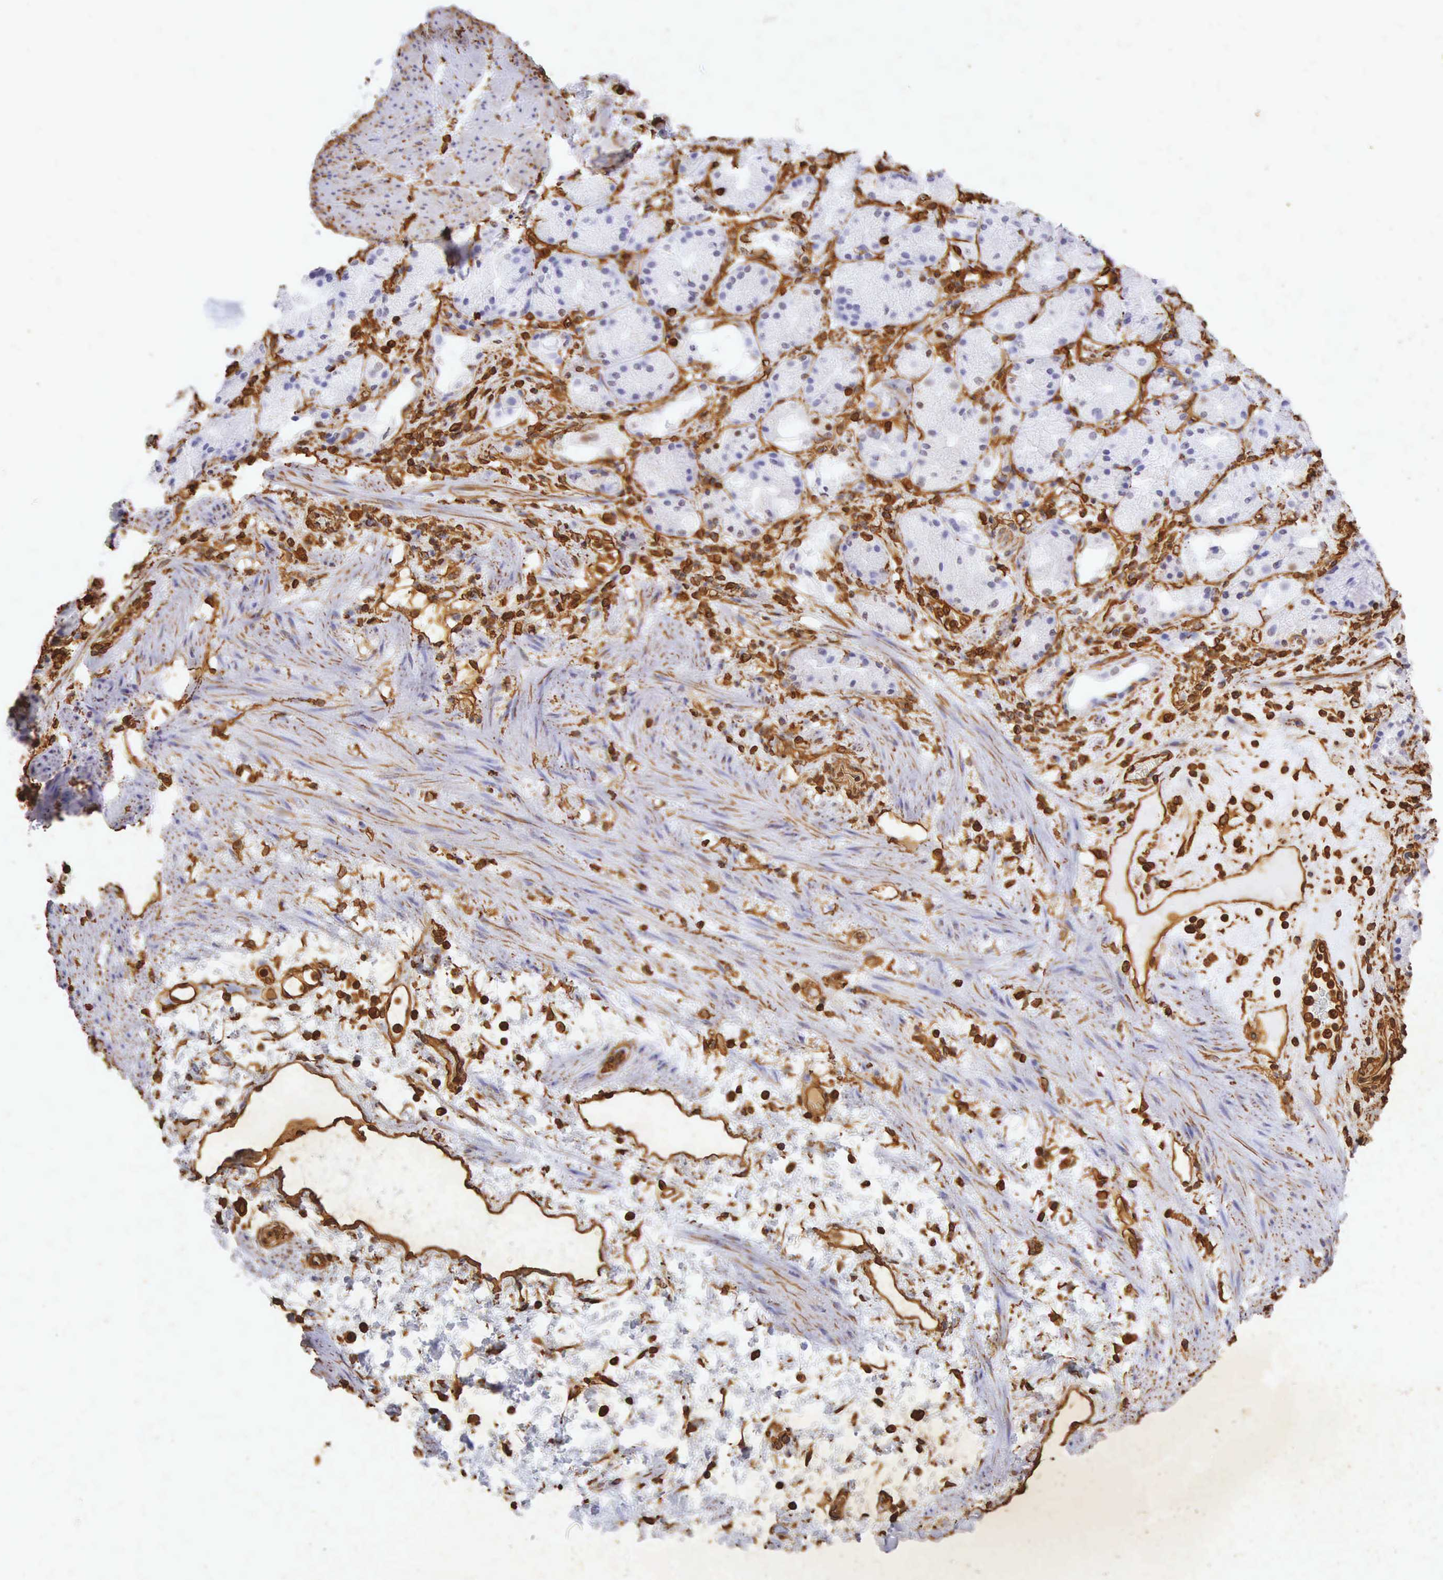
{"staining": {"intensity": "negative", "quantity": "none", "location": "none"}, "tissue": "stomach", "cell_type": "Glandular cells", "image_type": "normal", "snomed": [{"axis": "morphology", "description": "Normal tissue, NOS"}, {"axis": "topography", "description": "Stomach, upper"}], "caption": "Stomach stained for a protein using immunohistochemistry (IHC) displays no staining glandular cells.", "gene": "VIM", "patient": {"sex": "female", "age": 75}}